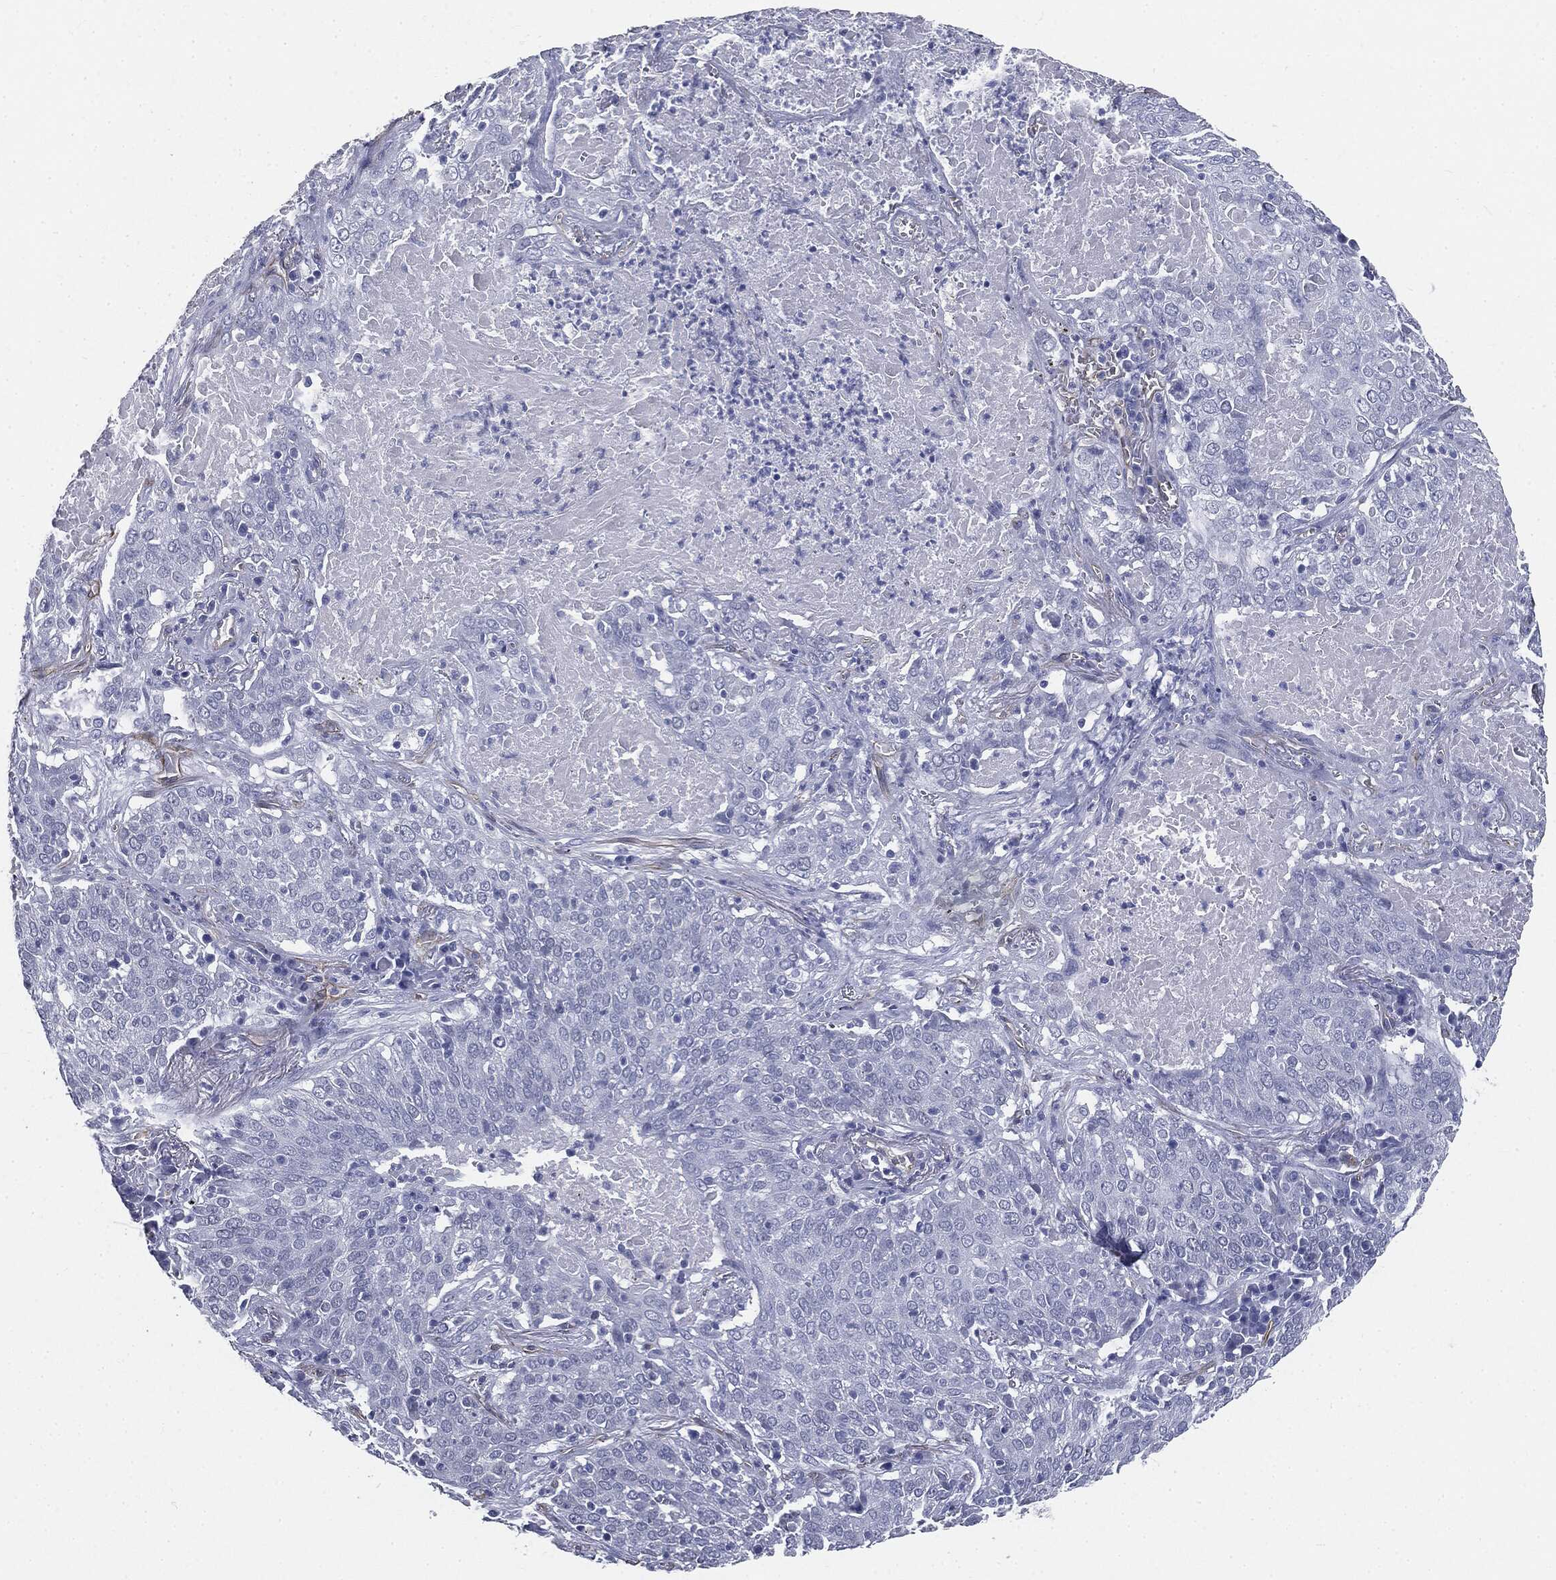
{"staining": {"intensity": "negative", "quantity": "none", "location": "none"}, "tissue": "lung cancer", "cell_type": "Tumor cells", "image_type": "cancer", "snomed": [{"axis": "morphology", "description": "Squamous cell carcinoma, NOS"}, {"axis": "topography", "description": "Lung"}], "caption": "Photomicrograph shows no protein positivity in tumor cells of lung cancer (squamous cell carcinoma) tissue.", "gene": "MUC5AC", "patient": {"sex": "male", "age": 82}}